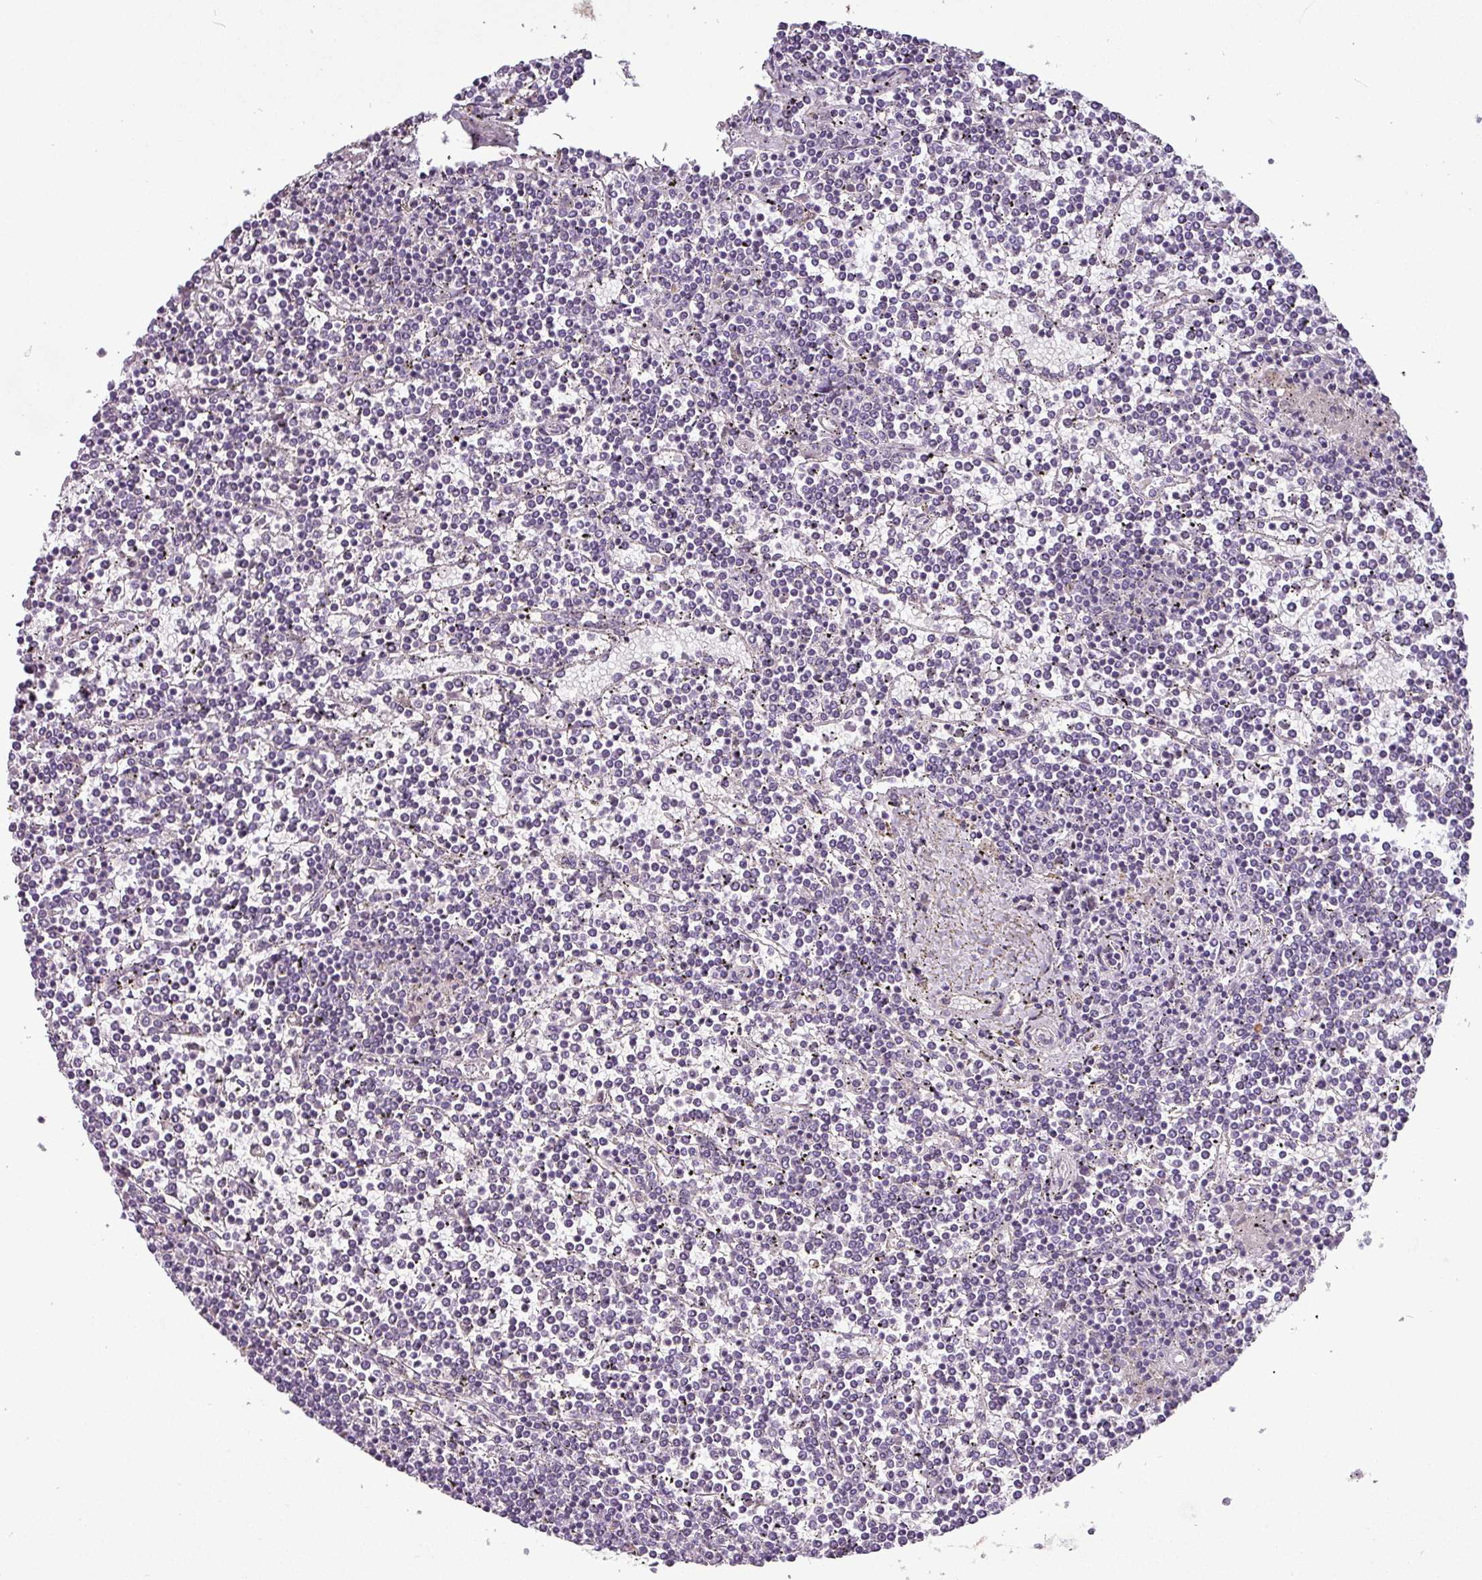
{"staining": {"intensity": "negative", "quantity": "none", "location": "none"}, "tissue": "lymphoma", "cell_type": "Tumor cells", "image_type": "cancer", "snomed": [{"axis": "morphology", "description": "Malignant lymphoma, non-Hodgkin's type, Low grade"}, {"axis": "topography", "description": "Spleen"}], "caption": "Protein analysis of lymphoma demonstrates no significant expression in tumor cells. Brightfield microscopy of immunohistochemistry (IHC) stained with DAB (3,3'-diaminobenzidine) (brown) and hematoxylin (blue), captured at high magnification.", "gene": "APOC1", "patient": {"sex": "female", "age": 19}}